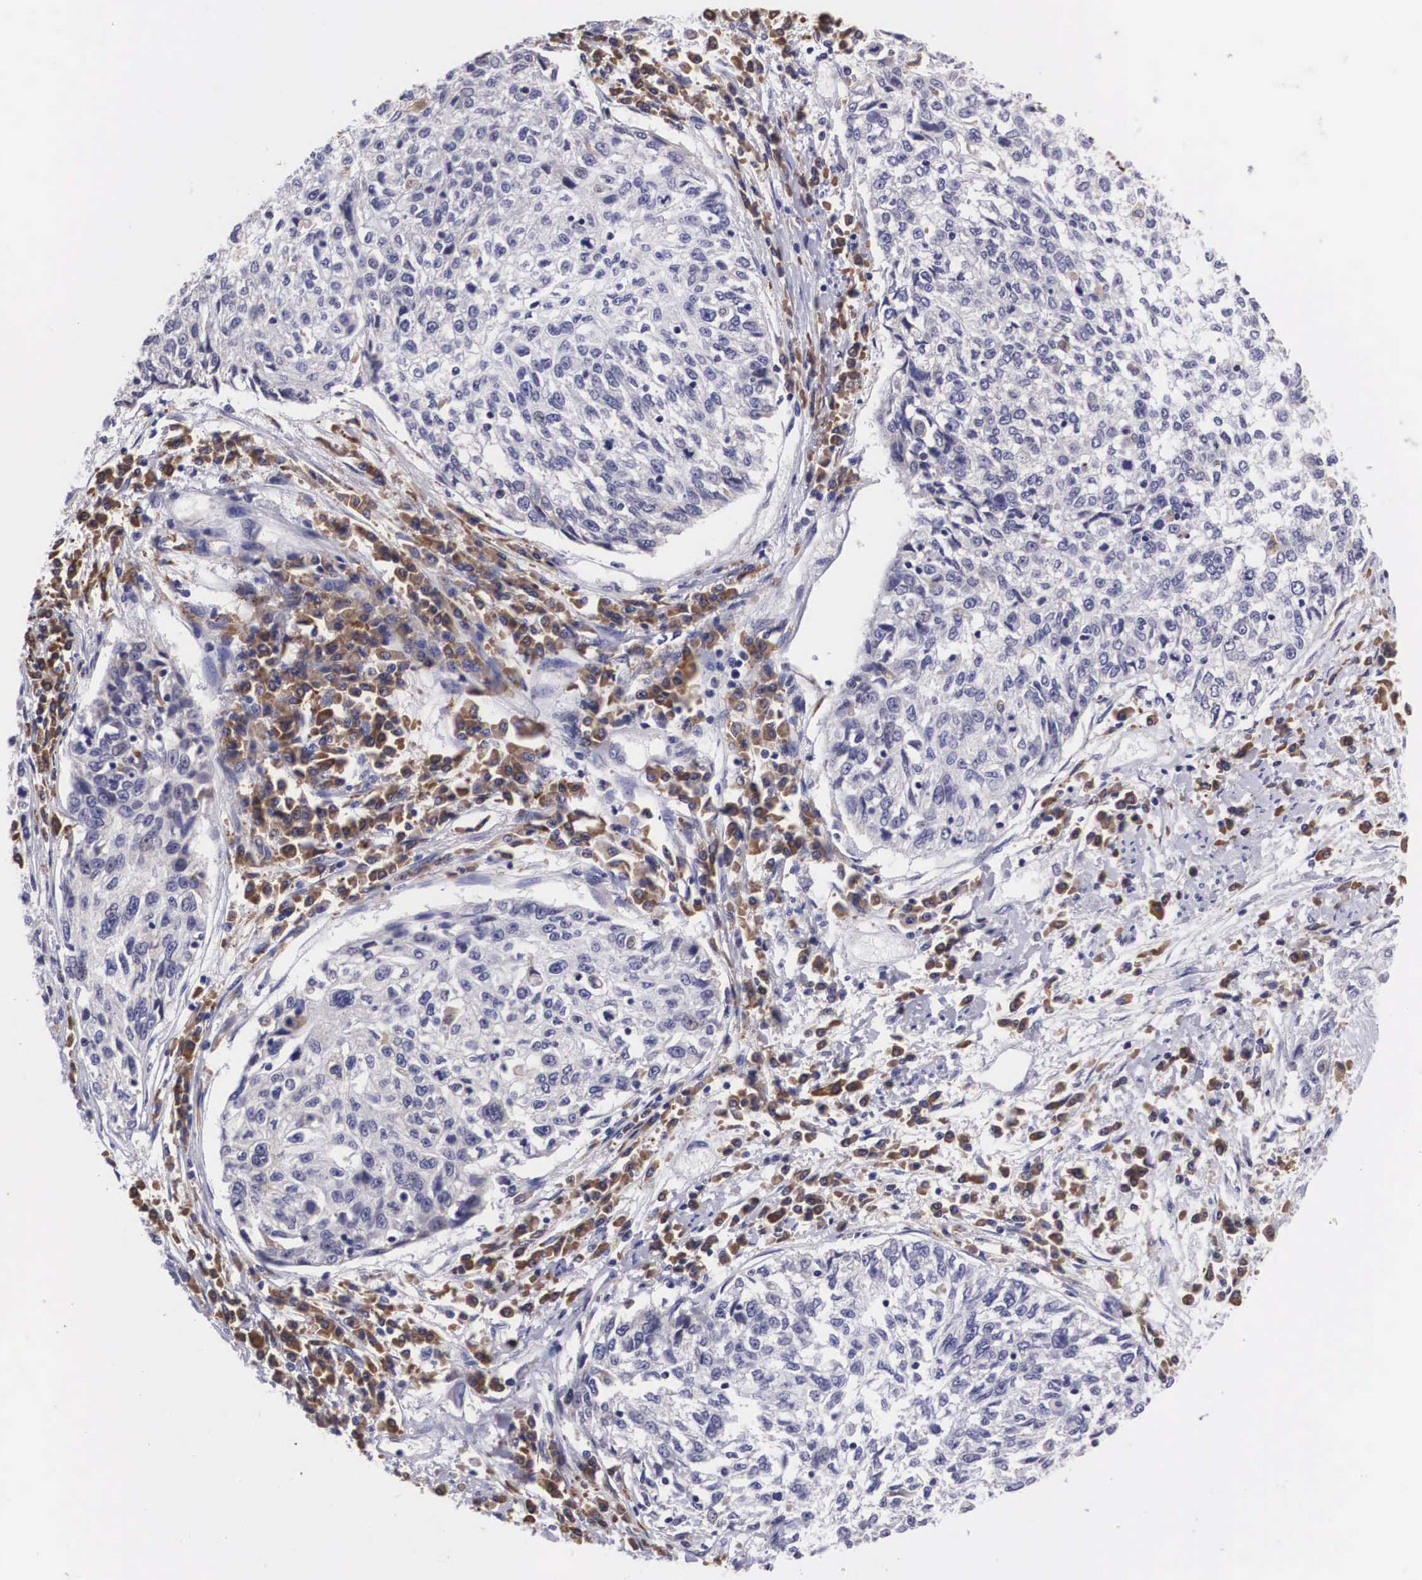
{"staining": {"intensity": "negative", "quantity": "none", "location": "none"}, "tissue": "cervical cancer", "cell_type": "Tumor cells", "image_type": "cancer", "snomed": [{"axis": "morphology", "description": "Squamous cell carcinoma, NOS"}, {"axis": "topography", "description": "Cervix"}], "caption": "Image shows no significant protein expression in tumor cells of cervical cancer (squamous cell carcinoma).", "gene": "CRELD2", "patient": {"sex": "female", "age": 57}}